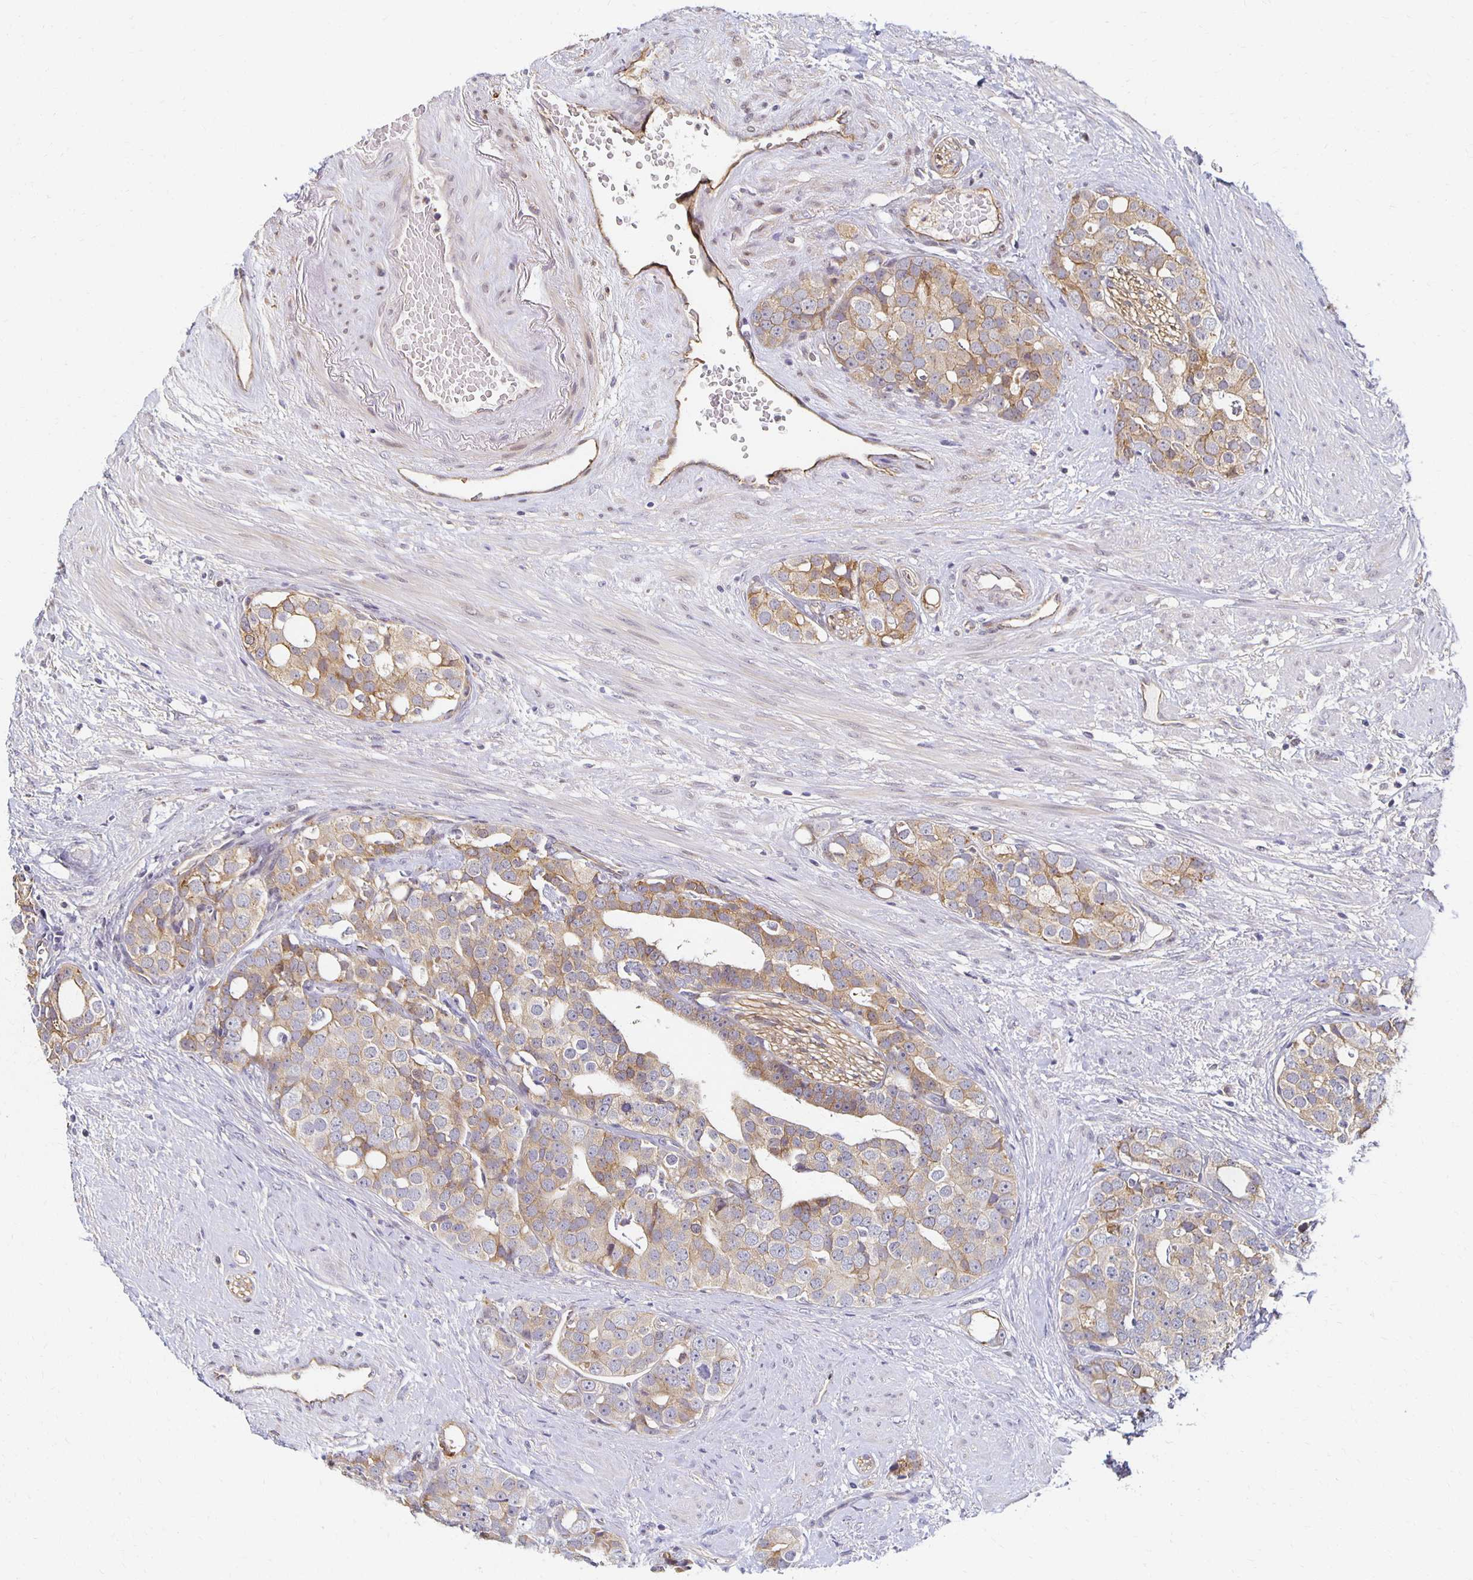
{"staining": {"intensity": "weak", "quantity": ">75%", "location": "cytoplasmic/membranous"}, "tissue": "prostate cancer", "cell_type": "Tumor cells", "image_type": "cancer", "snomed": [{"axis": "morphology", "description": "Adenocarcinoma, High grade"}, {"axis": "topography", "description": "Prostate"}], "caption": "Human high-grade adenocarcinoma (prostate) stained with a brown dye reveals weak cytoplasmic/membranous positive expression in about >75% of tumor cells.", "gene": "SORL1", "patient": {"sex": "male", "age": 71}}